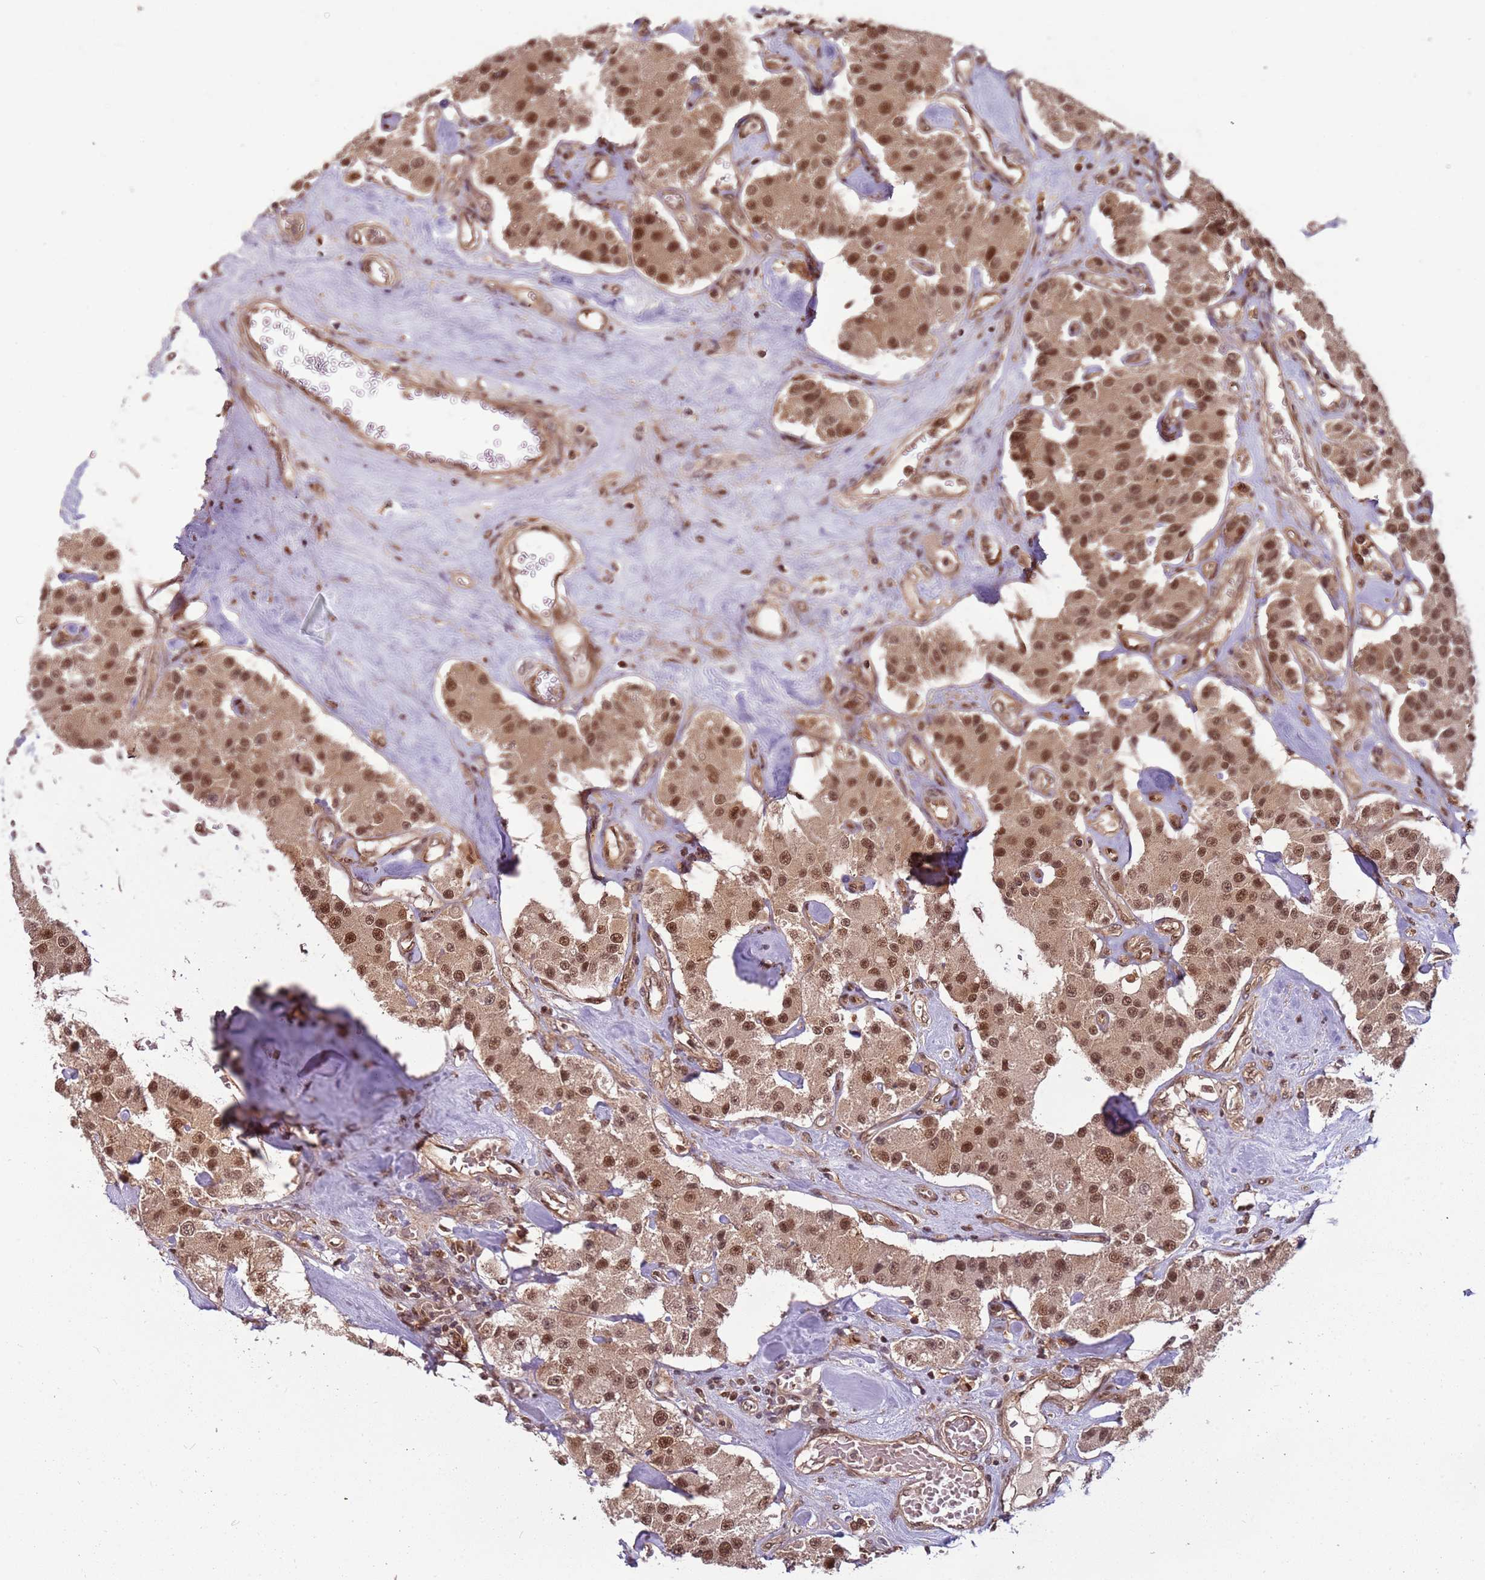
{"staining": {"intensity": "moderate", "quantity": ">75%", "location": "nuclear"}, "tissue": "carcinoid", "cell_type": "Tumor cells", "image_type": "cancer", "snomed": [{"axis": "morphology", "description": "Carcinoid, malignant, NOS"}, {"axis": "topography", "description": "Pancreas"}], "caption": "A brown stain highlights moderate nuclear staining of a protein in malignant carcinoid tumor cells. The staining was performed using DAB (3,3'-diaminobenzidine), with brown indicating positive protein expression. Nuclei are stained blue with hematoxylin.", "gene": "PGLS", "patient": {"sex": "male", "age": 41}}